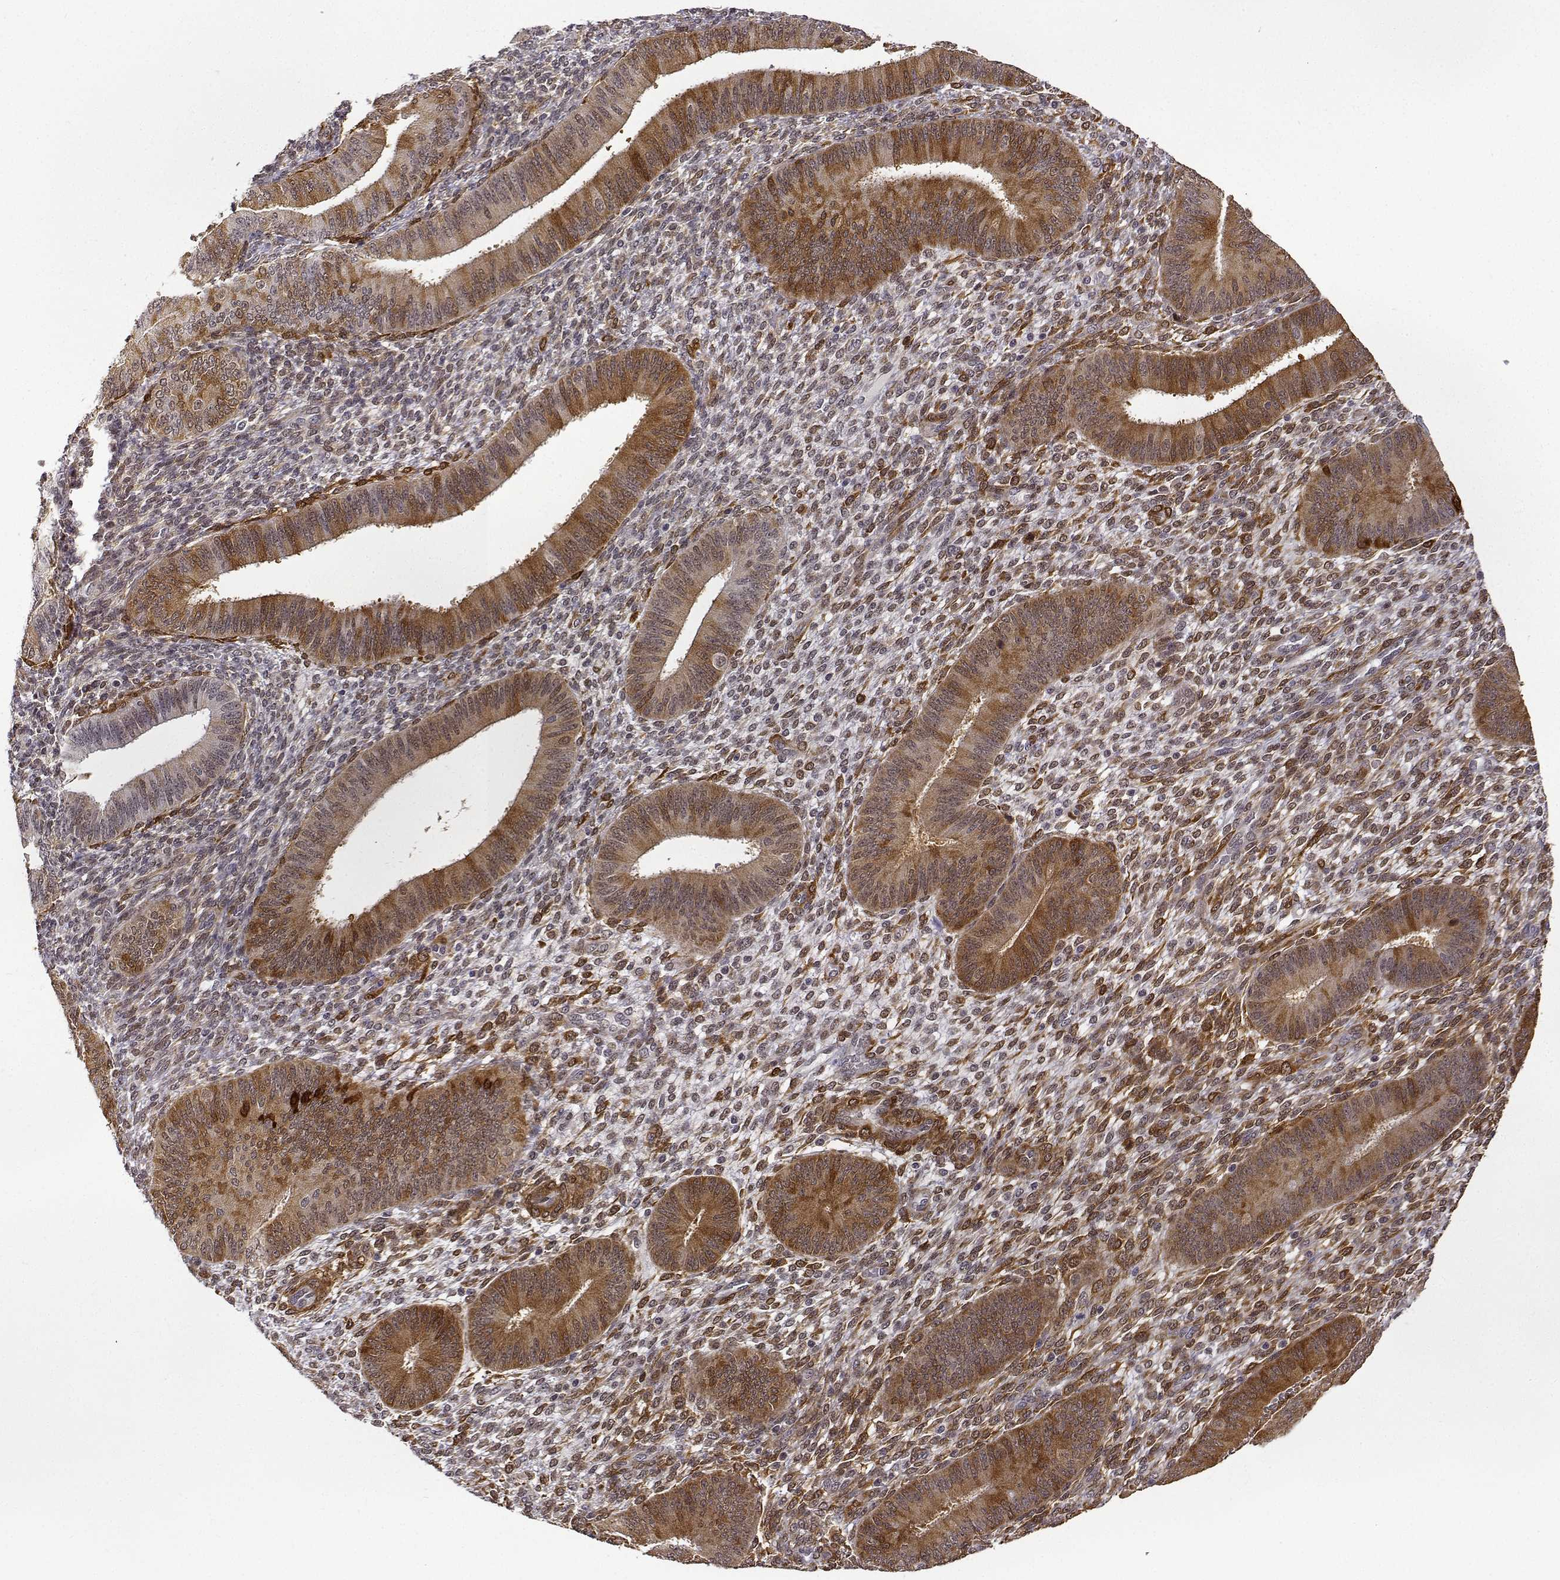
{"staining": {"intensity": "moderate", "quantity": "25%-75%", "location": "cytoplasmic/membranous,nuclear"}, "tissue": "endometrium", "cell_type": "Cells in endometrial stroma", "image_type": "normal", "snomed": [{"axis": "morphology", "description": "Normal tissue, NOS"}, {"axis": "topography", "description": "Endometrium"}], "caption": "Endometrium stained with a brown dye shows moderate cytoplasmic/membranous,nuclear positive positivity in about 25%-75% of cells in endometrial stroma.", "gene": "PHGDH", "patient": {"sex": "female", "age": 39}}